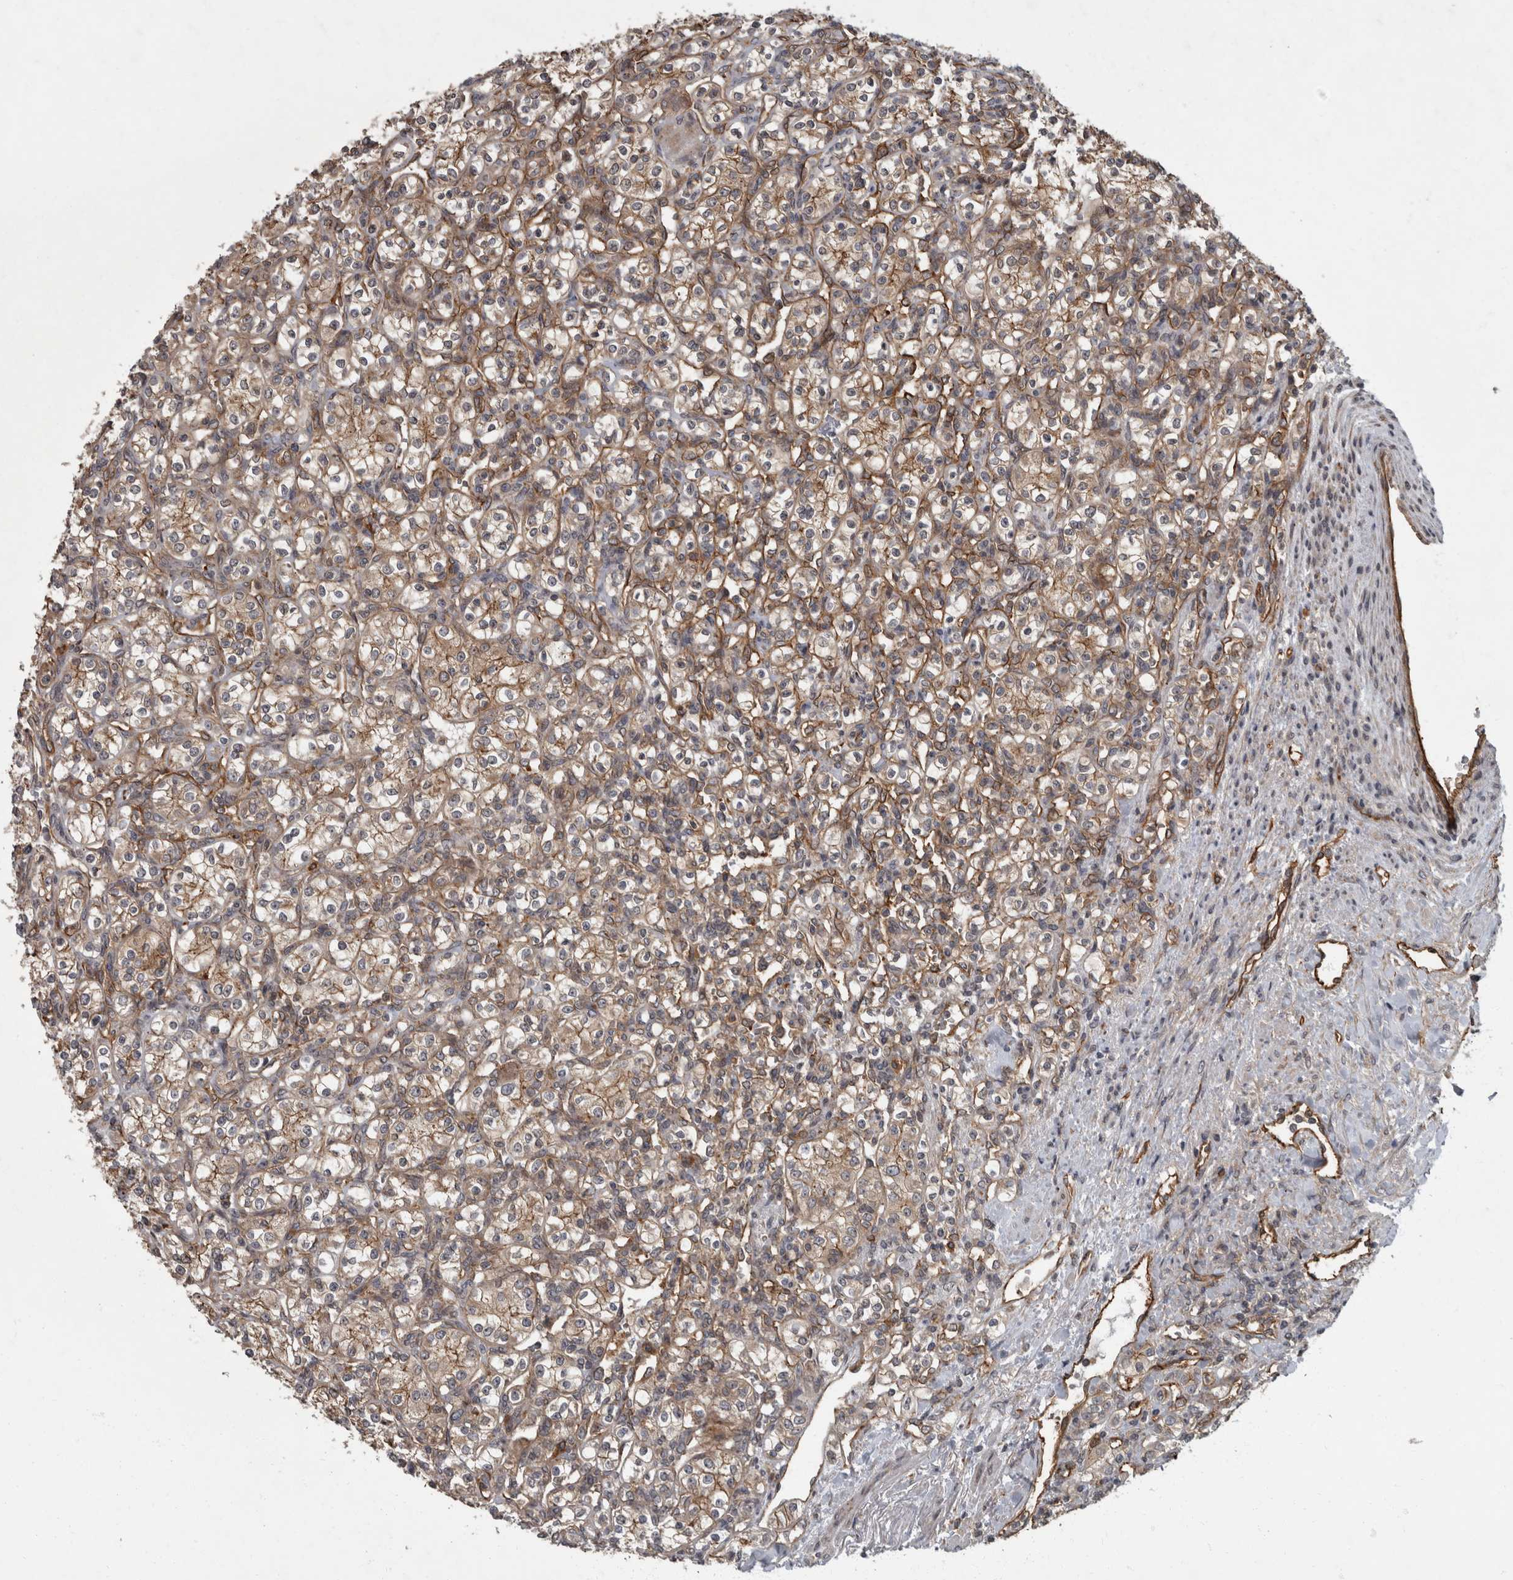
{"staining": {"intensity": "weak", "quantity": ">75%", "location": "cytoplasmic/membranous"}, "tissue": "renal cancer", "cell_type": "Tumor cells", "image_type": "cancer", "snomed": [{"axis": "morphology", "description": "Adenocarcinoma, NOS"}, {"axis": "topography", "description": "Kidney"}], "caption": "Protein staining of adenocarcinoma (renal) tissue shows weak cytoplasmic/membranous positivity in about >75% of tumor cells.", "gene": "VEGFD", "patient": {"sex": "male", "age": 77}}